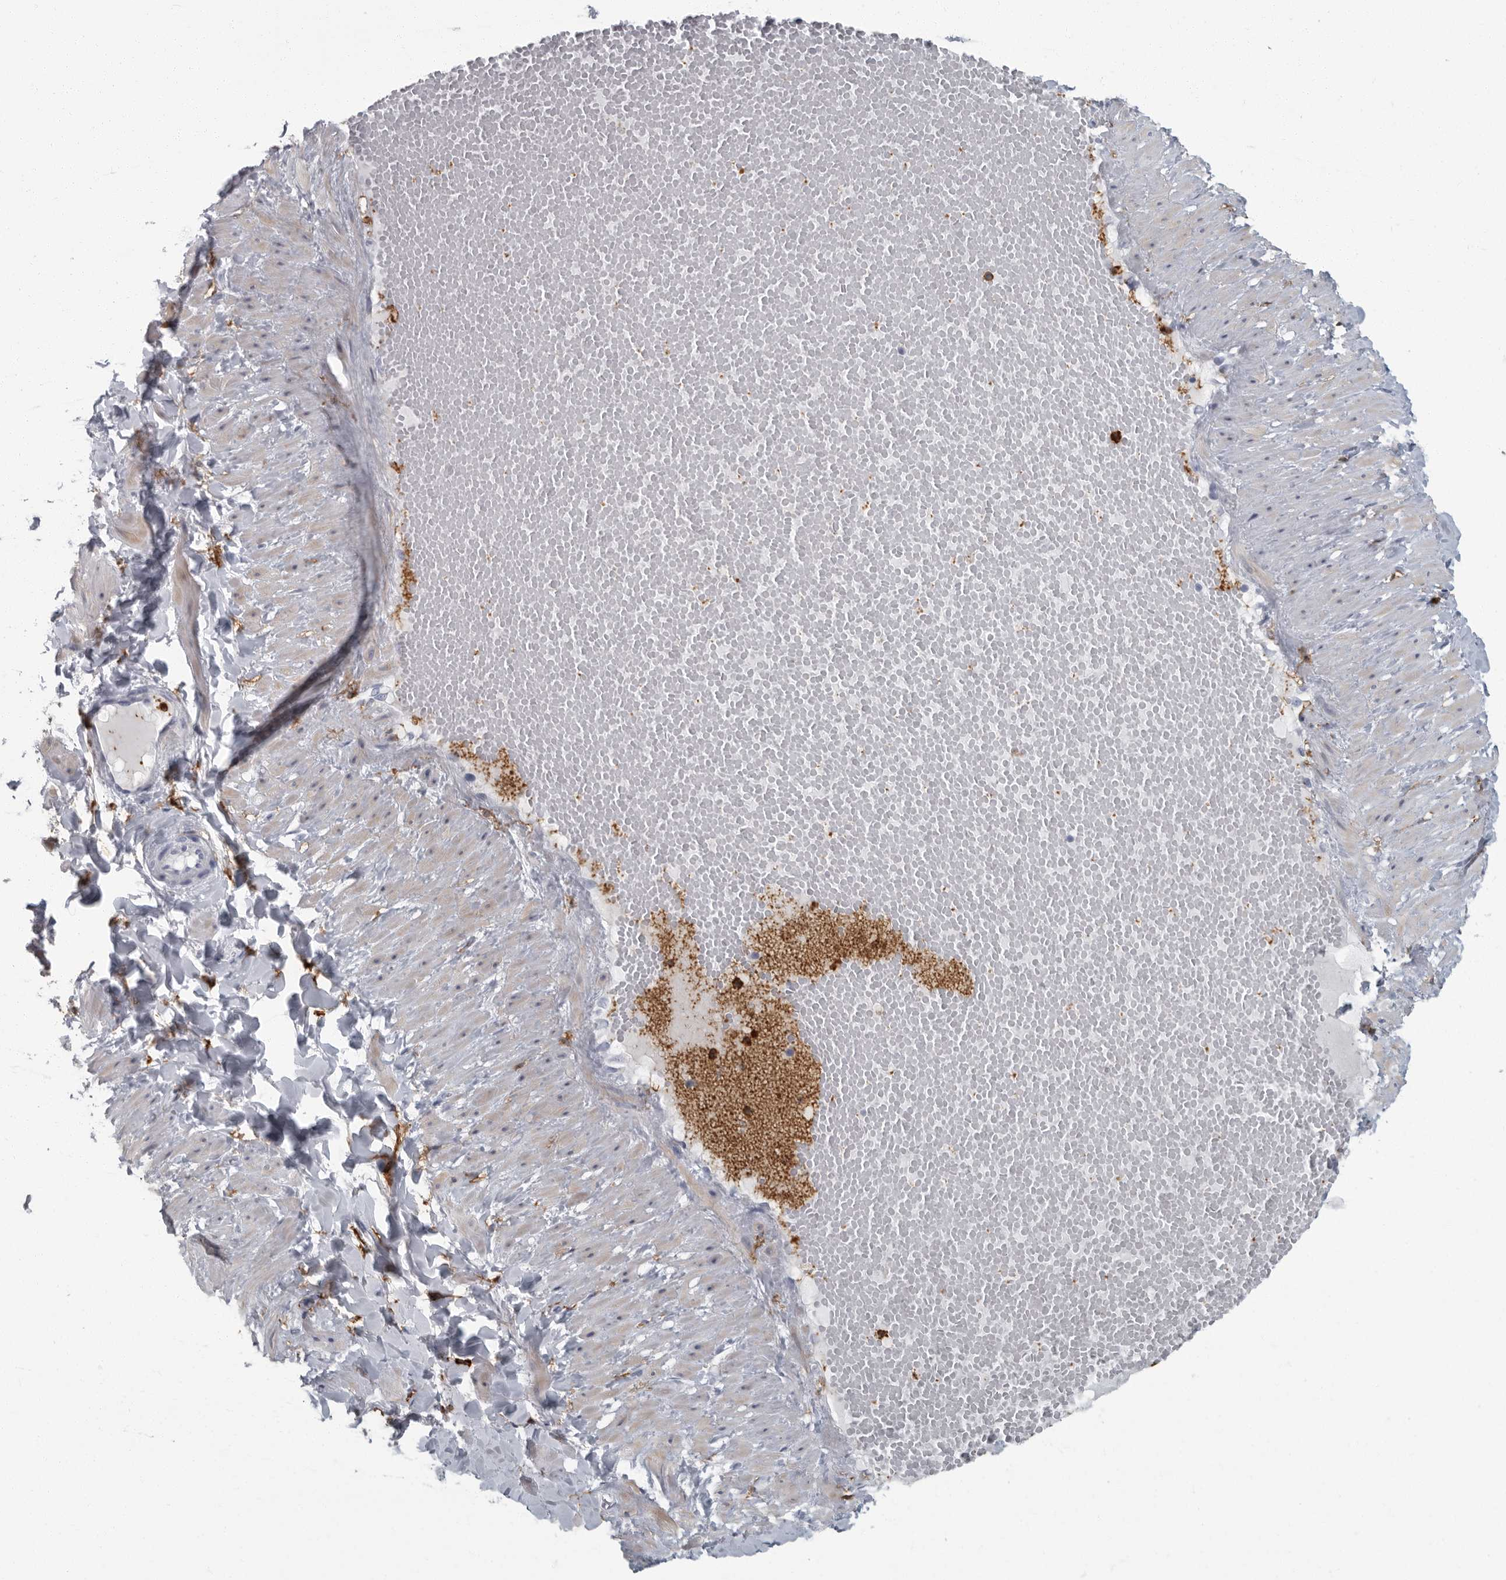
{"staining": {"intensity": "negative", "quantity": "none", "location": "none"}, "tissue": "soft tissue", "cell_type": "Fibroblasts", "image_type": "normal", "snomed": [{"axis": "morphology", "description": "Normal tissue, NOS"}, {"axis": "topography", "description": "Adipose tissue"}, {"axis": "topography", "description": "Vascular tissue"}, {"axis": "topography", "description": "Peripheral nerve tissue"}], "caption": "Protein analysis of normal soft tissue exhibits no significant positivity in fibroblasts. Brightfield microscopy of IHC stained with DAB (3,3'-diaminobenzidine) (brown) and hematoxylin (blue), captured at high magnification.", "gene": "FCER1G", "patient": {"sex": "male", "age": 25}}